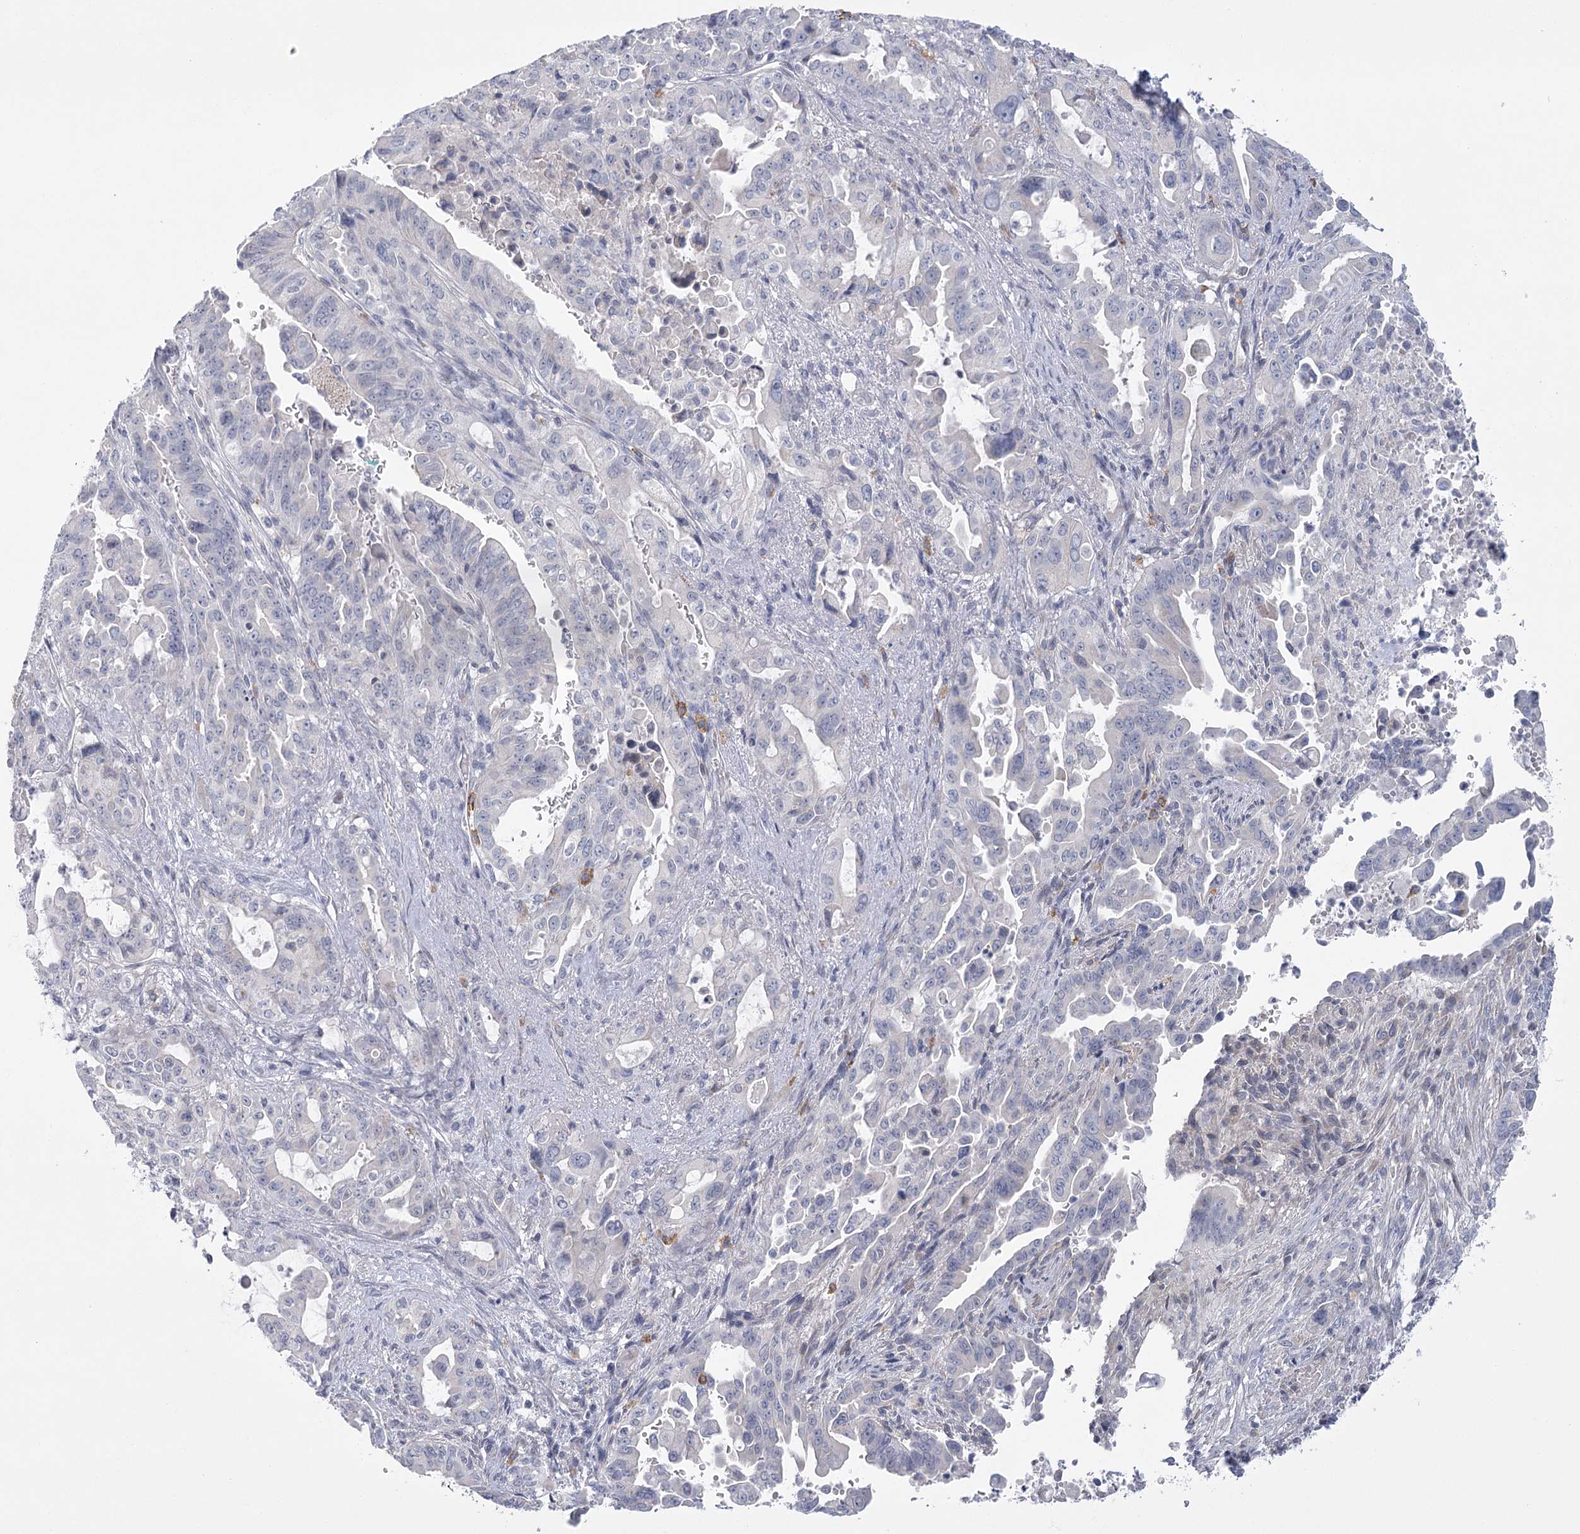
{"staining": {"intensity": "negative", "quantity": "none", "location": "none"}, "tissue": "pancreatic cancer", "cell_type": "Tumor cells", "image_type": "cancer", "snomed": [{"axis": "morphology", "description": "Adenocarcinoma, NOS"}, {"axis": "topography", "description": "Pancreas"}], "caption": "Immunohistochemistry of pancreatic adenocarcinoma reveals no expression in tumor cells.", "gene": "FAM76B", "patient": {"sex": "male", "age": 70}}